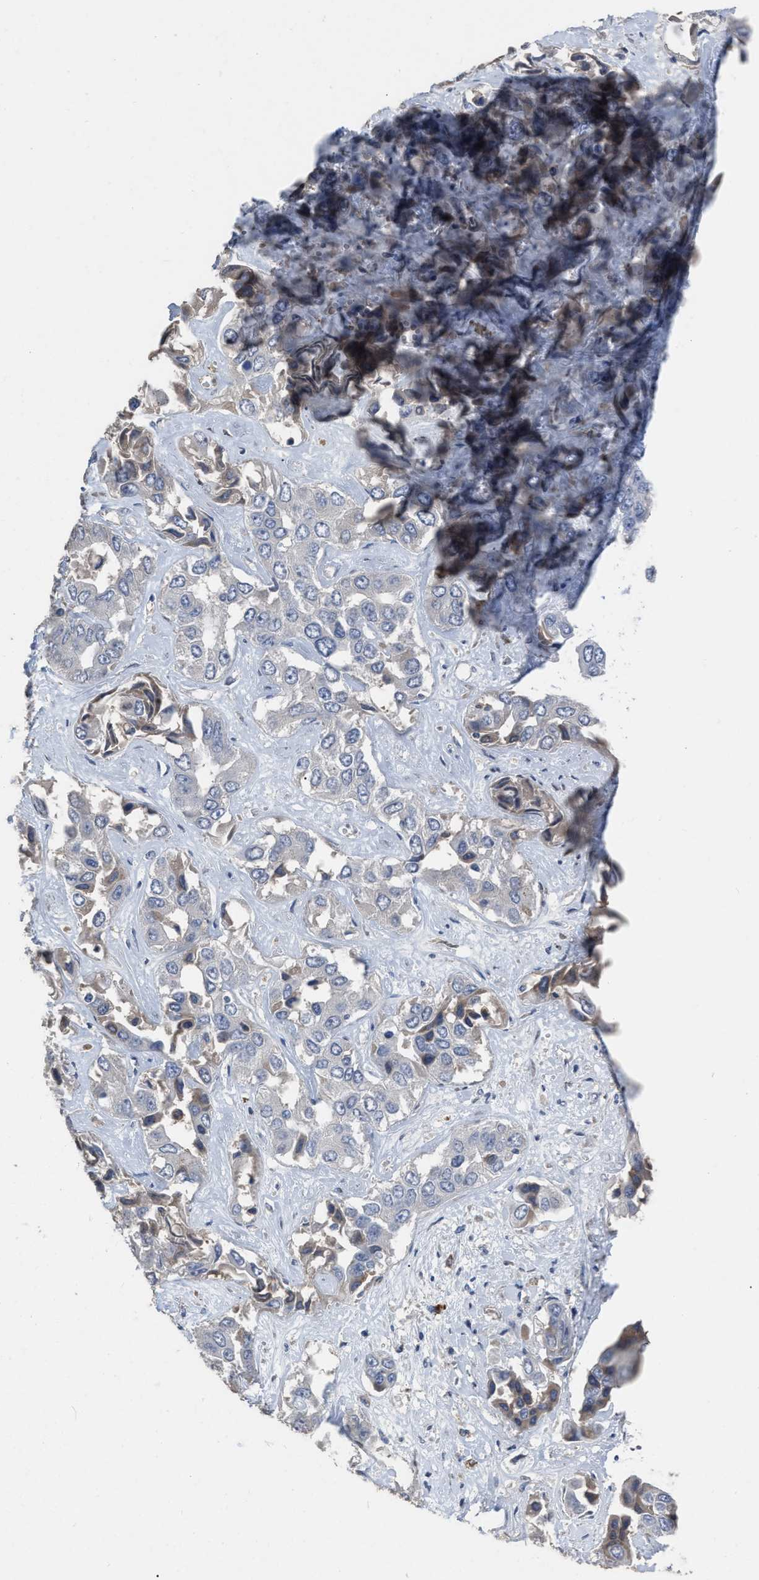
{"staining": {"intensity": "negative", "quantity": "none", "location": "none"}, "tissue": "liver cancer", "cell_type": "Tumor cells", "image_type": "cancer", "snomed": [{"axis": "morphology", "description": "Cholangiocarcinoma"}, {"axis": "topography", "description": "Liver"}], "caption": "A high-resolution micrograph shows immunohistochemistry (IHC) staining of liver cholangiocarcinoma, which exhibits no significant staining in tumor cells.", "gene": "HABP2", "patient": {"sex": "female", "age": 52}}